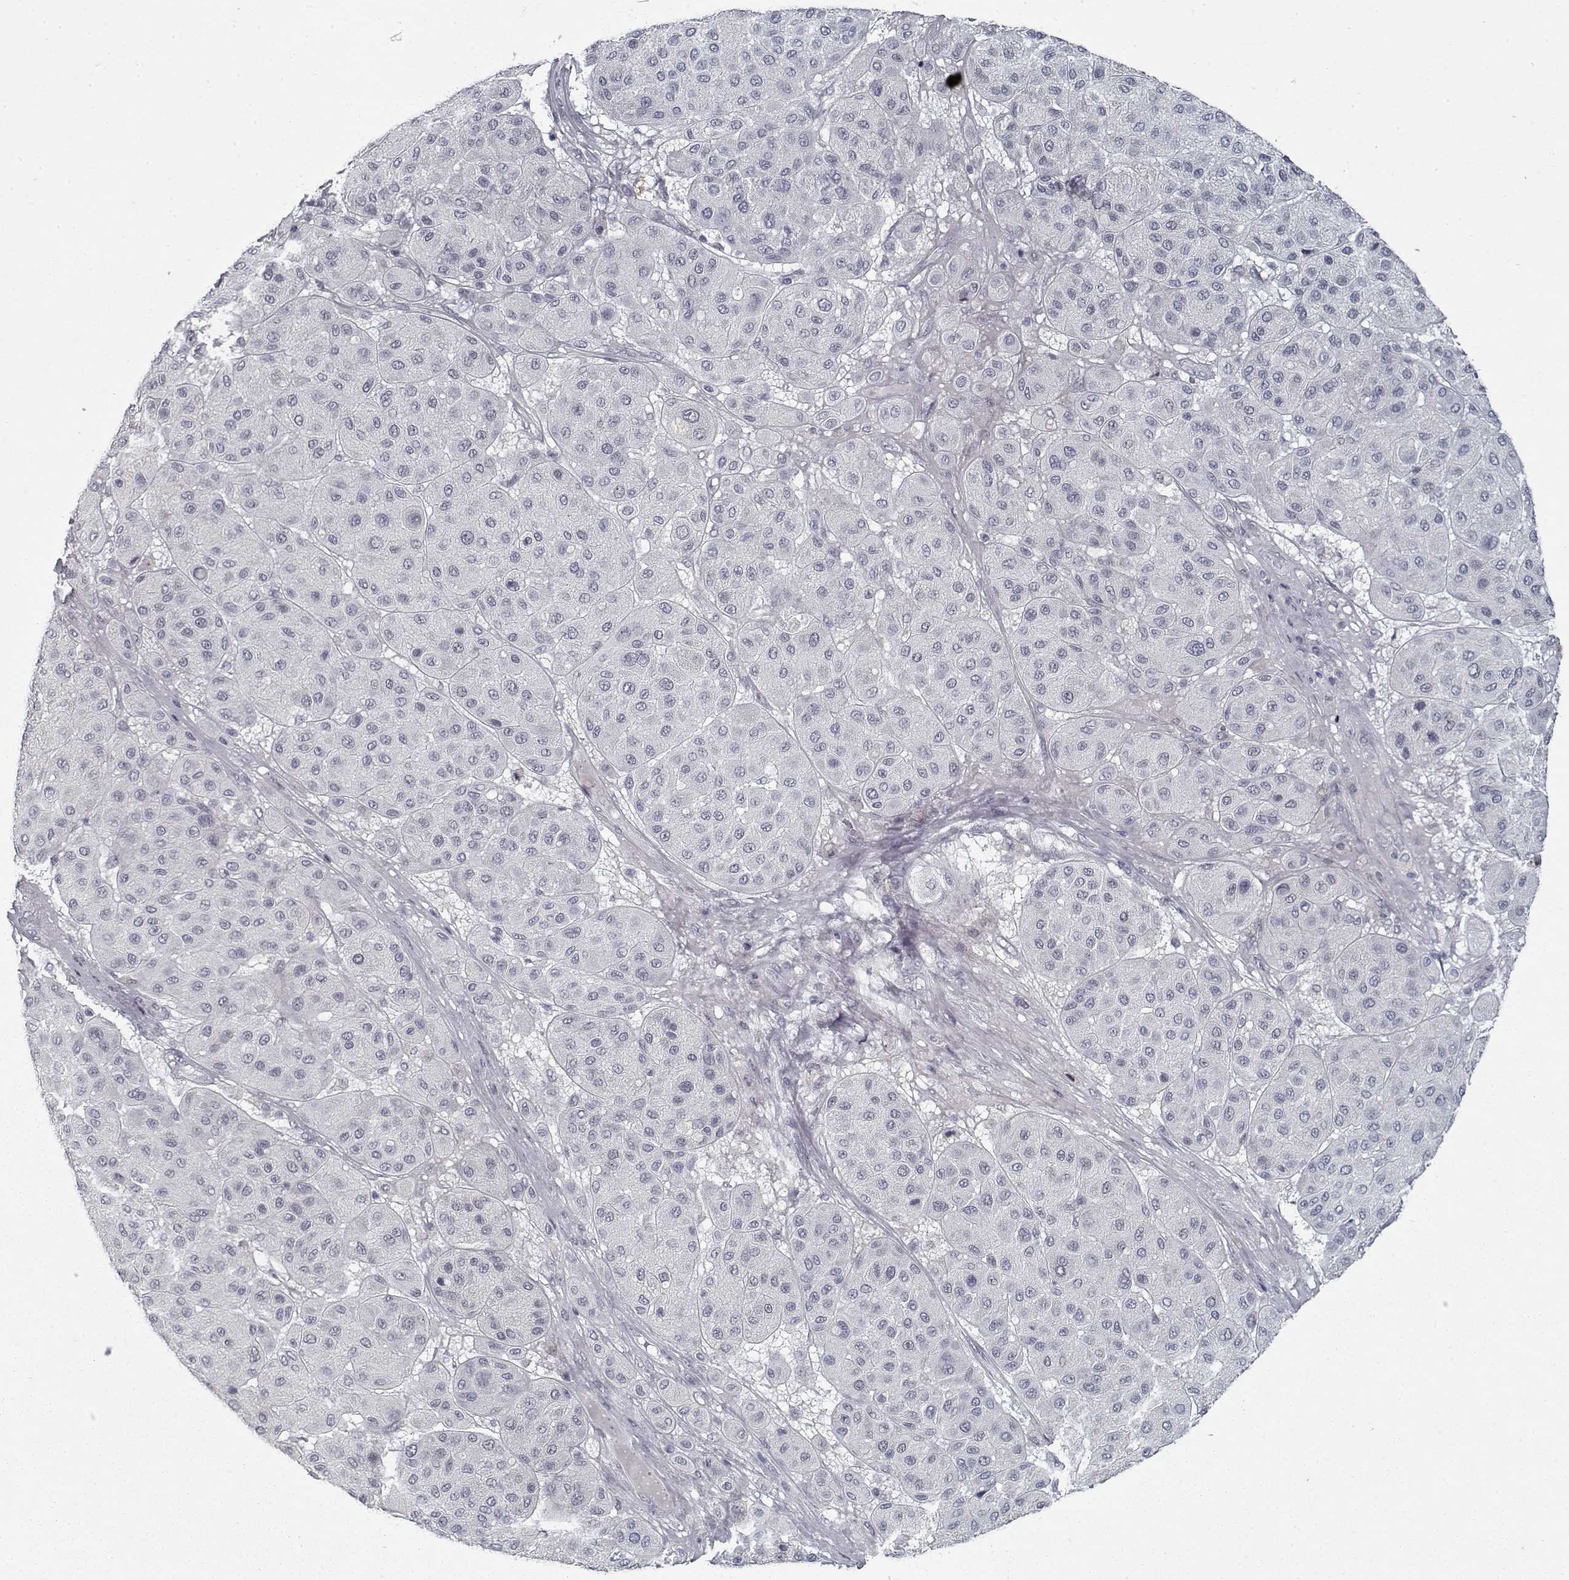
{"staining": {"intensity": "negative", "quantity": "none", "location": "none"}, "tissue": "melanoma", "cell_type": "Tumor cells", "image_type": "cancer", "snomed": [{"axis": "morphology", "description": "Malignant melanoma, Metastatic site"}, {"axis": "topography", "description": "Smooth muscle"}], "caption": "There is no significant staining in tumor cells of melanoma.", "gene": "GAD2", "patient": {"sex": "male", "age": 41}}